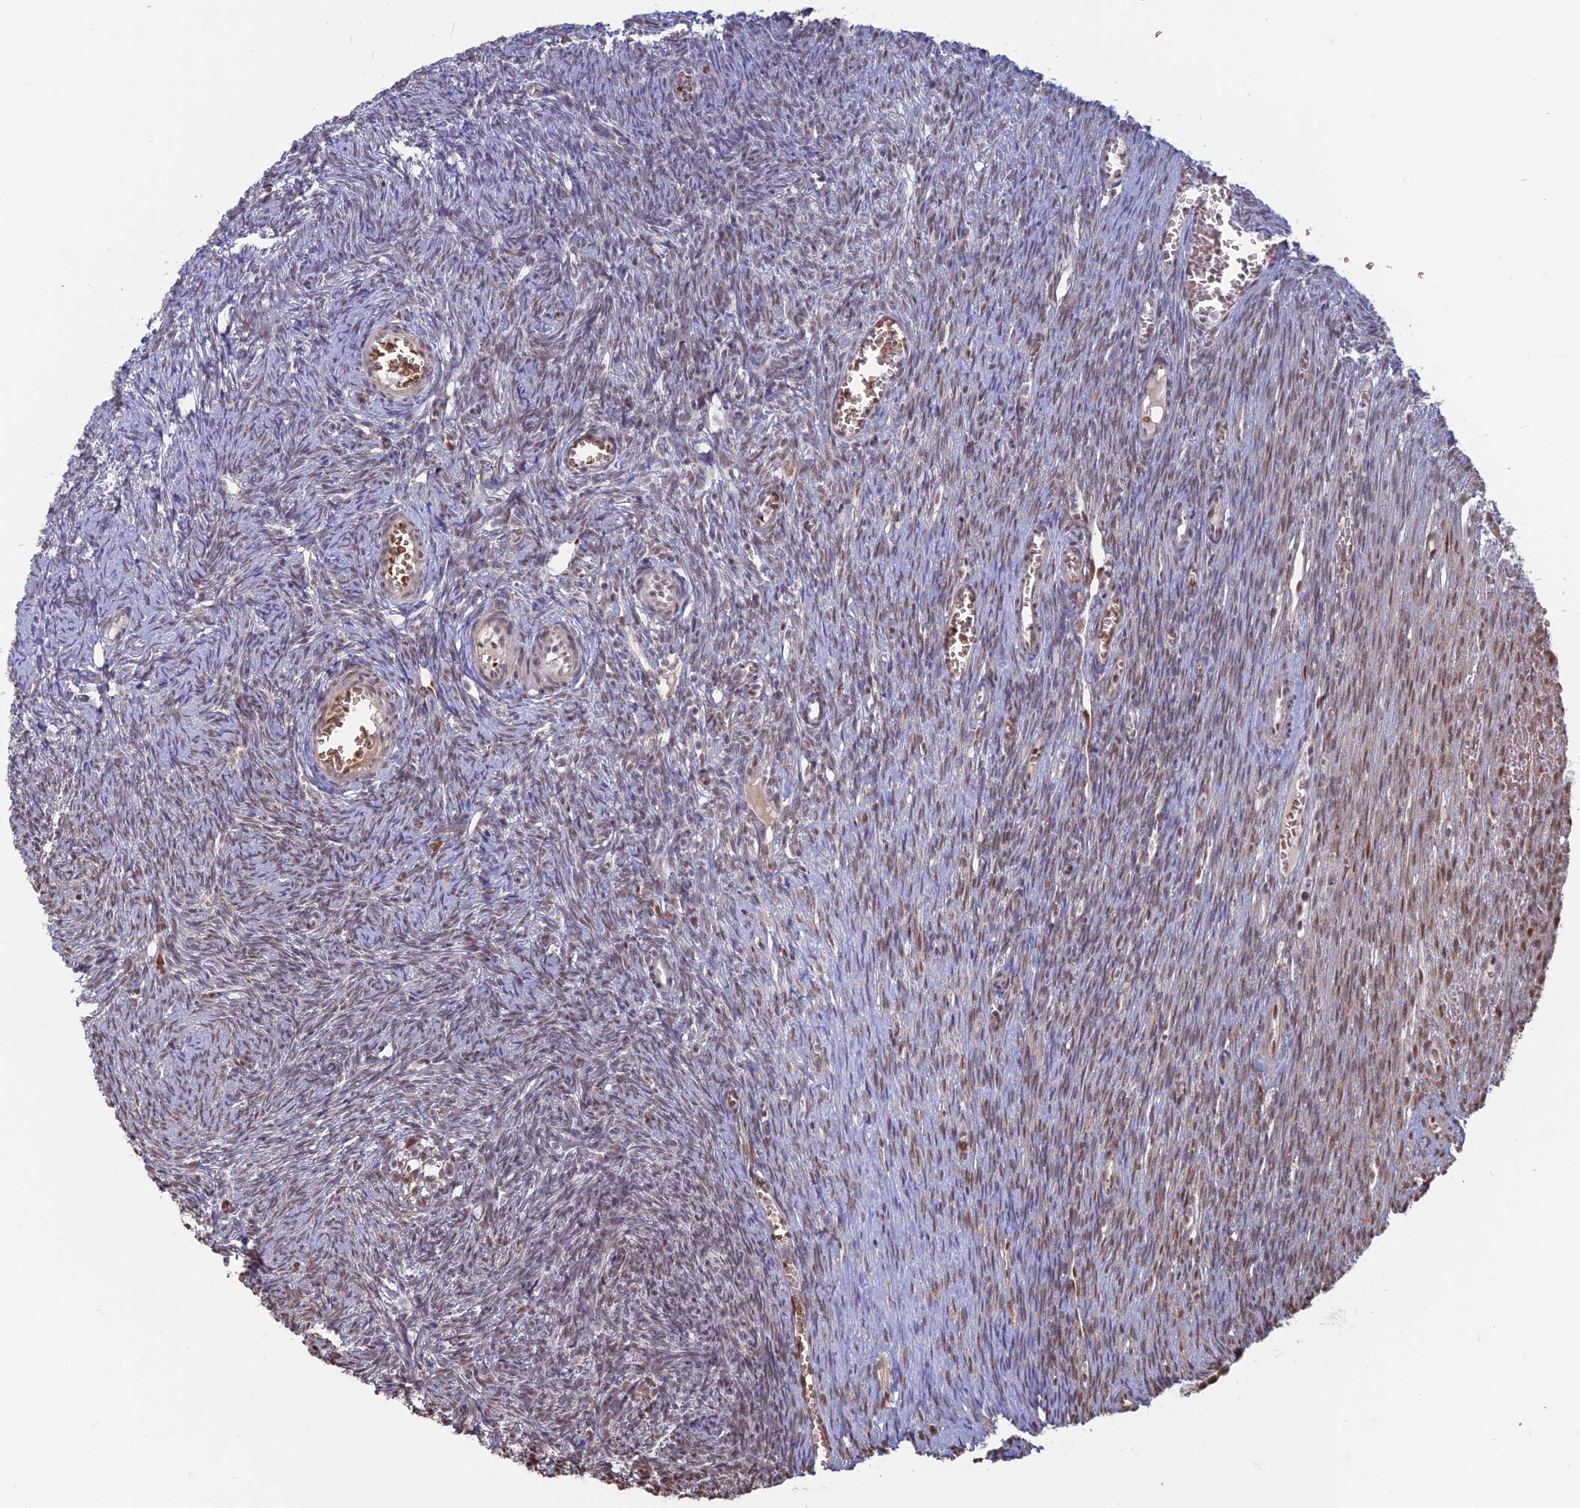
{"staining": {"intensity": "weak", "quantity": "25%-75%", "location": "nuclear"}, "tissue": "ovary", "cell_type": "Ovarian stroma cells", "image_type": "normal", "snomed": [{"axis": "morphology", "description": "Normal tissue, NOS"}, {"axis": "topography", "description": "Ovary"}], "caption": "A low amount of weak nuclear positivity is present in approximately 25%-75% of ovarian stroma cells in normal ovary.", "gene": "MFAP1", "patient": {"sex": "female", "age": 44}}